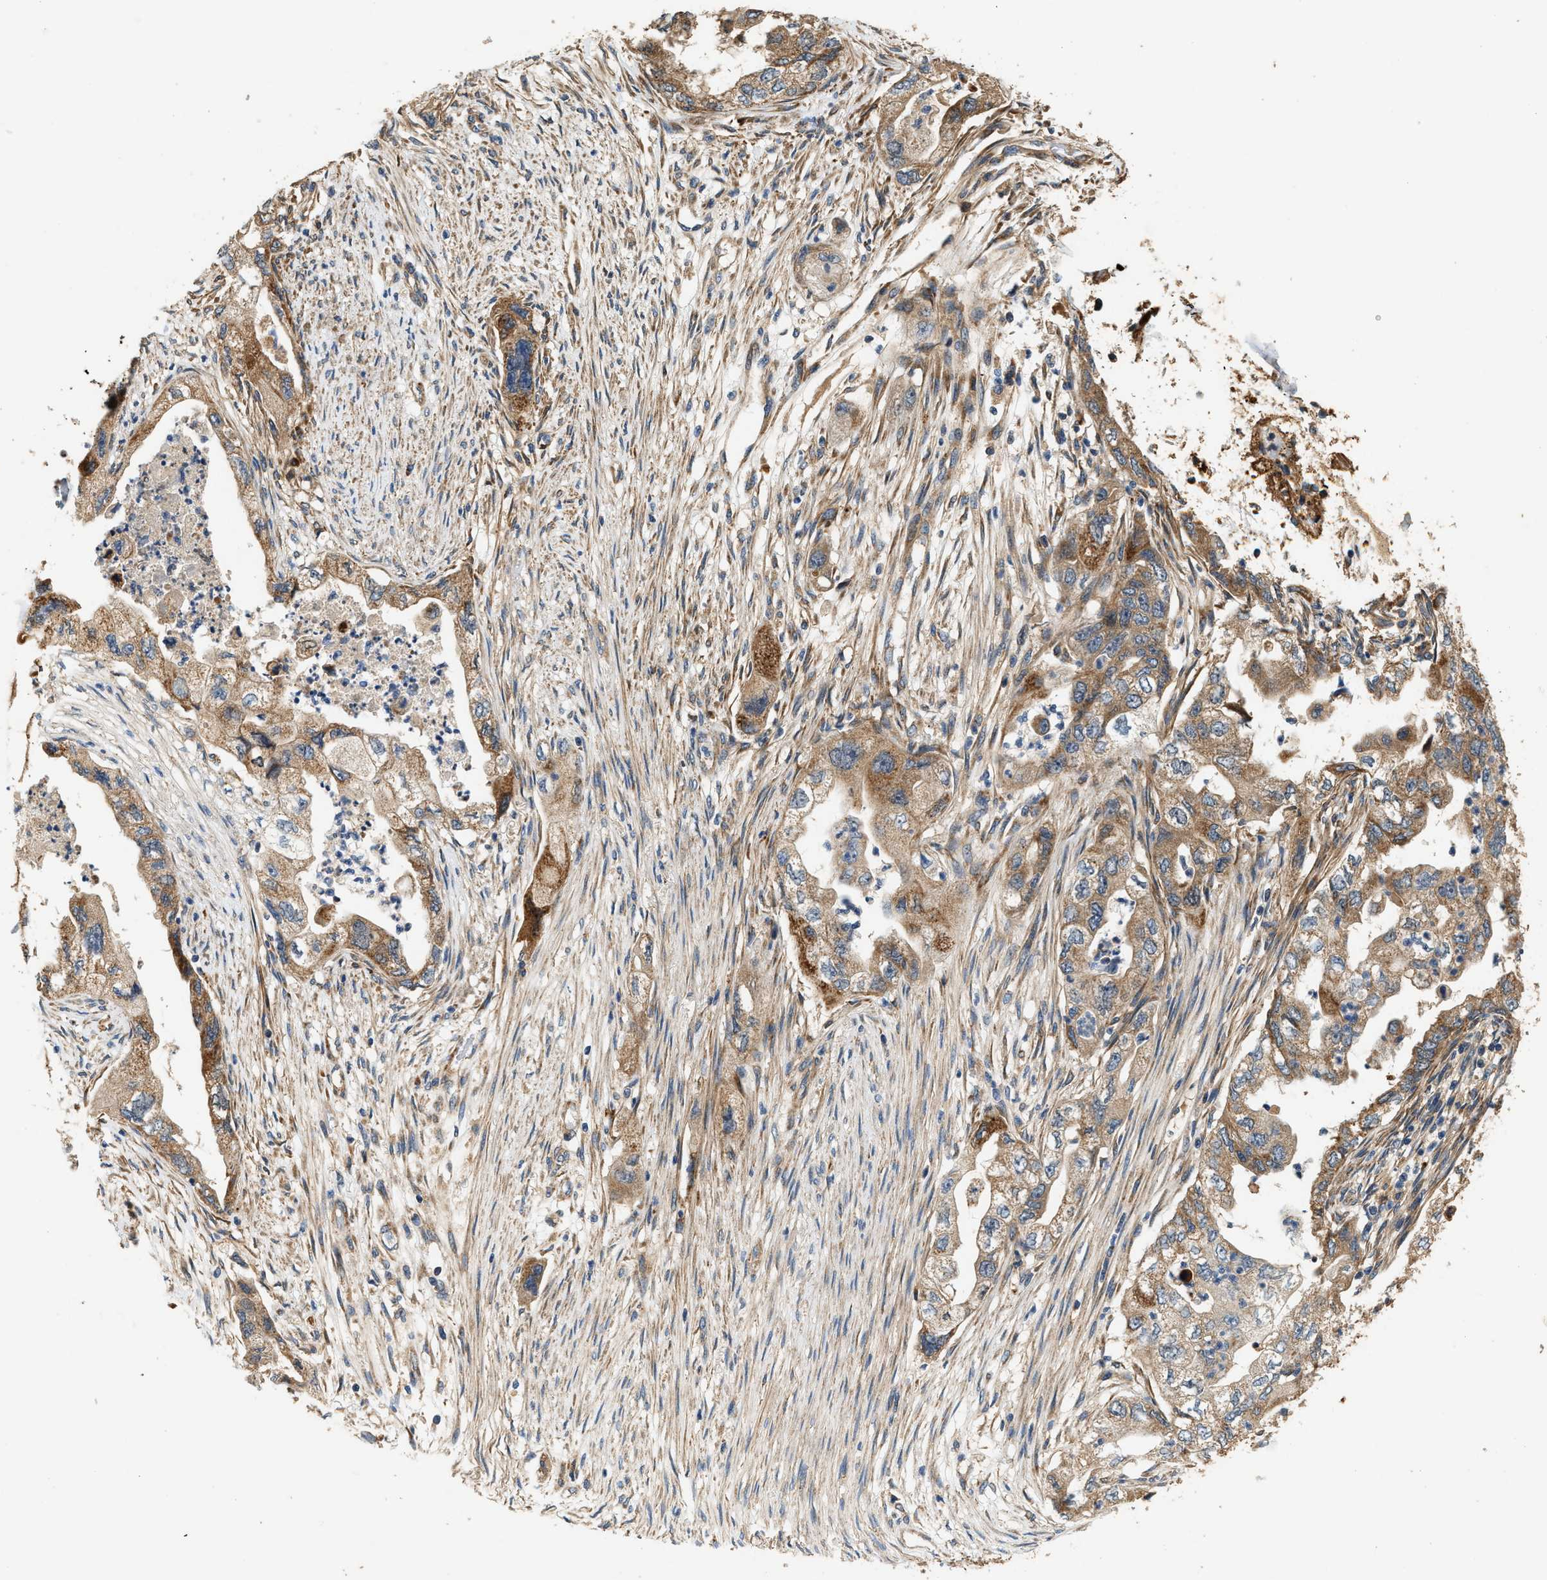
{"staining": {"intensity": "moderate", "quantity": ">75%", "location": "cytoplasmic/membranous"}, "tissue": "pancreatic cancer", "cell_type": "Tumor cells", "image_type": "cancer", "snomed": [{"axis": "morphology", "description": "Adenocarcinoma, NOS"}, {"axis": "topography", "description": "Pancreas"}], "caption": "IHC (DAB) staining of pancreatic cancer (adenocarcinoma) exhibits moderate cytoplasmic/membranous protein staining in approximately >75% of tumor cells.", "gene": "DUSP10", "patient": {"sex": "female", "age": 73}}